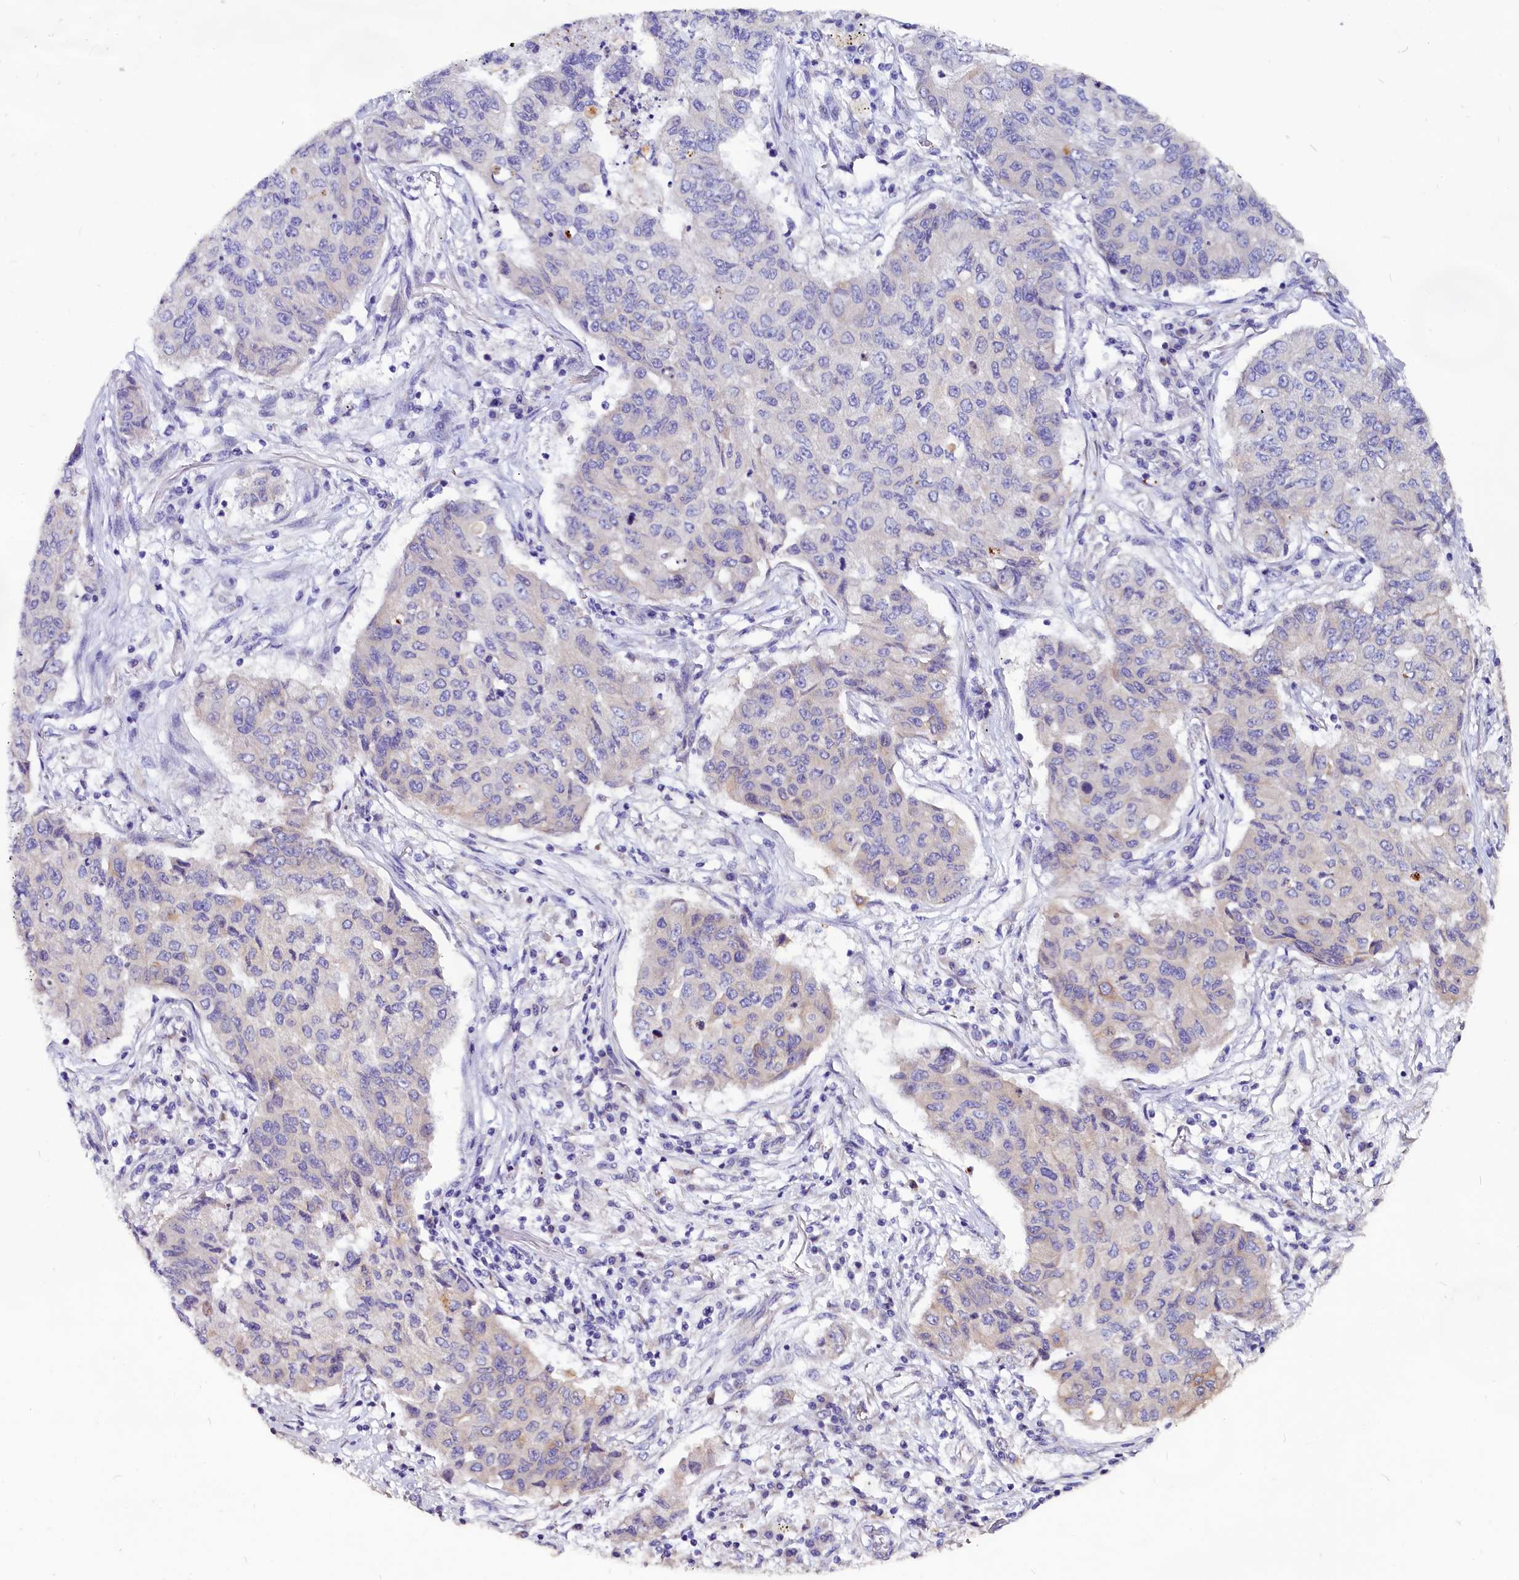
{"staining": {"intensity": "negative", "quantity": "none", "location": "none"}, "tissue": "lung cancer", "cell_type": "Tumor cells", "image_type": "cancer", "snomed": [{"axis": "morphology", "description": "Squamous cell carcinoma, NOS"}, {"axis": "topography", "description": "Lung"}], "caption": "IHC histopathology image of neoplastic tissue: lung squamous cell carcinoma stained with DAB (3,3'-diaminobenzidine) demonstrates no significant protein staining in tumor cells.", "gene": "CEP170", "patient": {"sex": "male", "age": 74}}